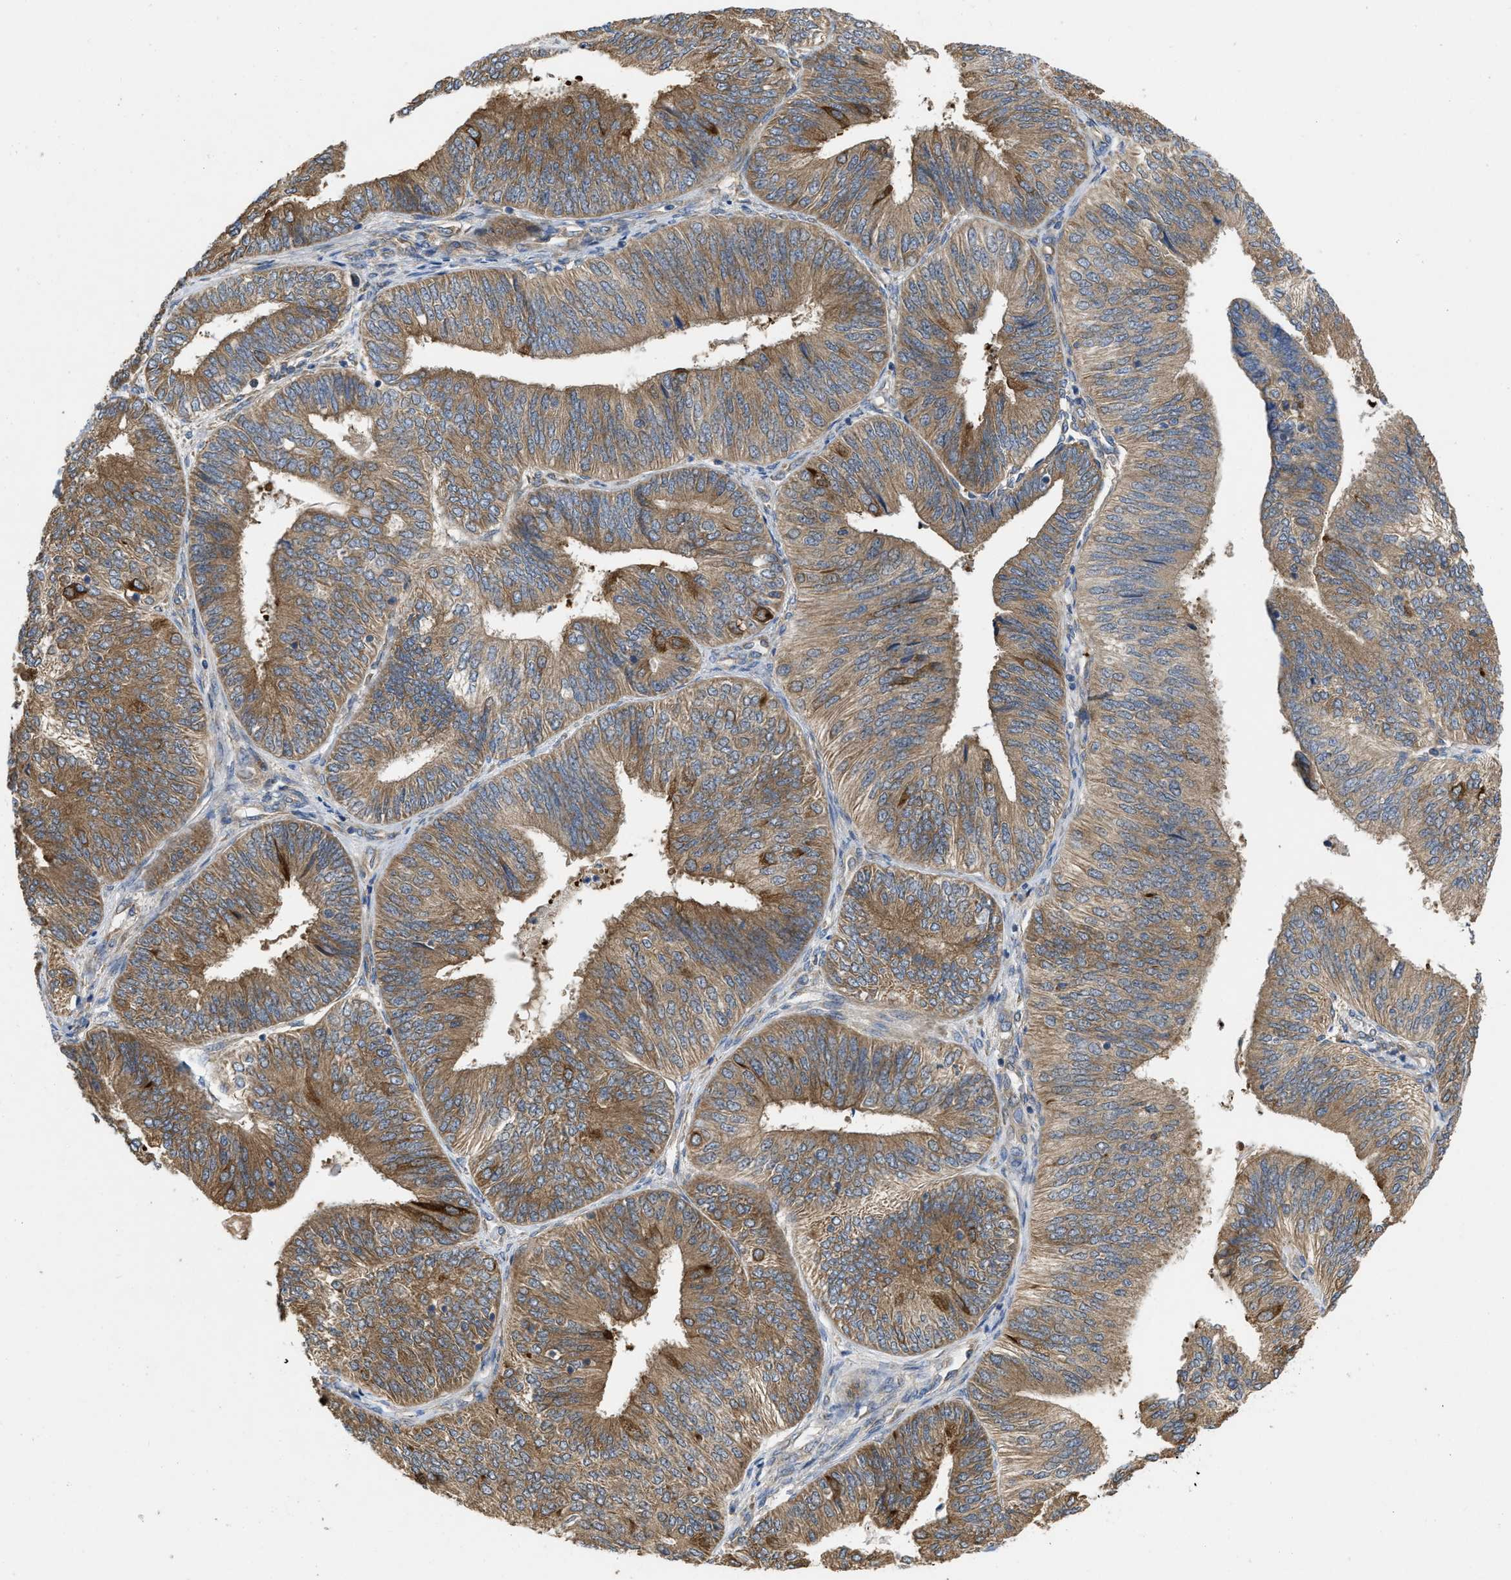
{"staining": {"intensity": "moderate", "quantity": ">75%", "location": "cytoplasmic/membranous"}, "tissue": "endometrial cancer", "cell_type": "Tumor cells", "image_type": "cancer", "snomed": [{"axis": "morphology", "description": "Adenocarcinoma, NOS"}, {"axis": "topography", "description": "Endometrium"}], "caption": "Immunohistochemical staining of endometrial adenocarcinoma shows medium levels of moderate cytoplasmic/membranous expression in about >75% of tumor cells.", "gene": "TMEM131", "patient": {"sex": "female", "age": 58}}